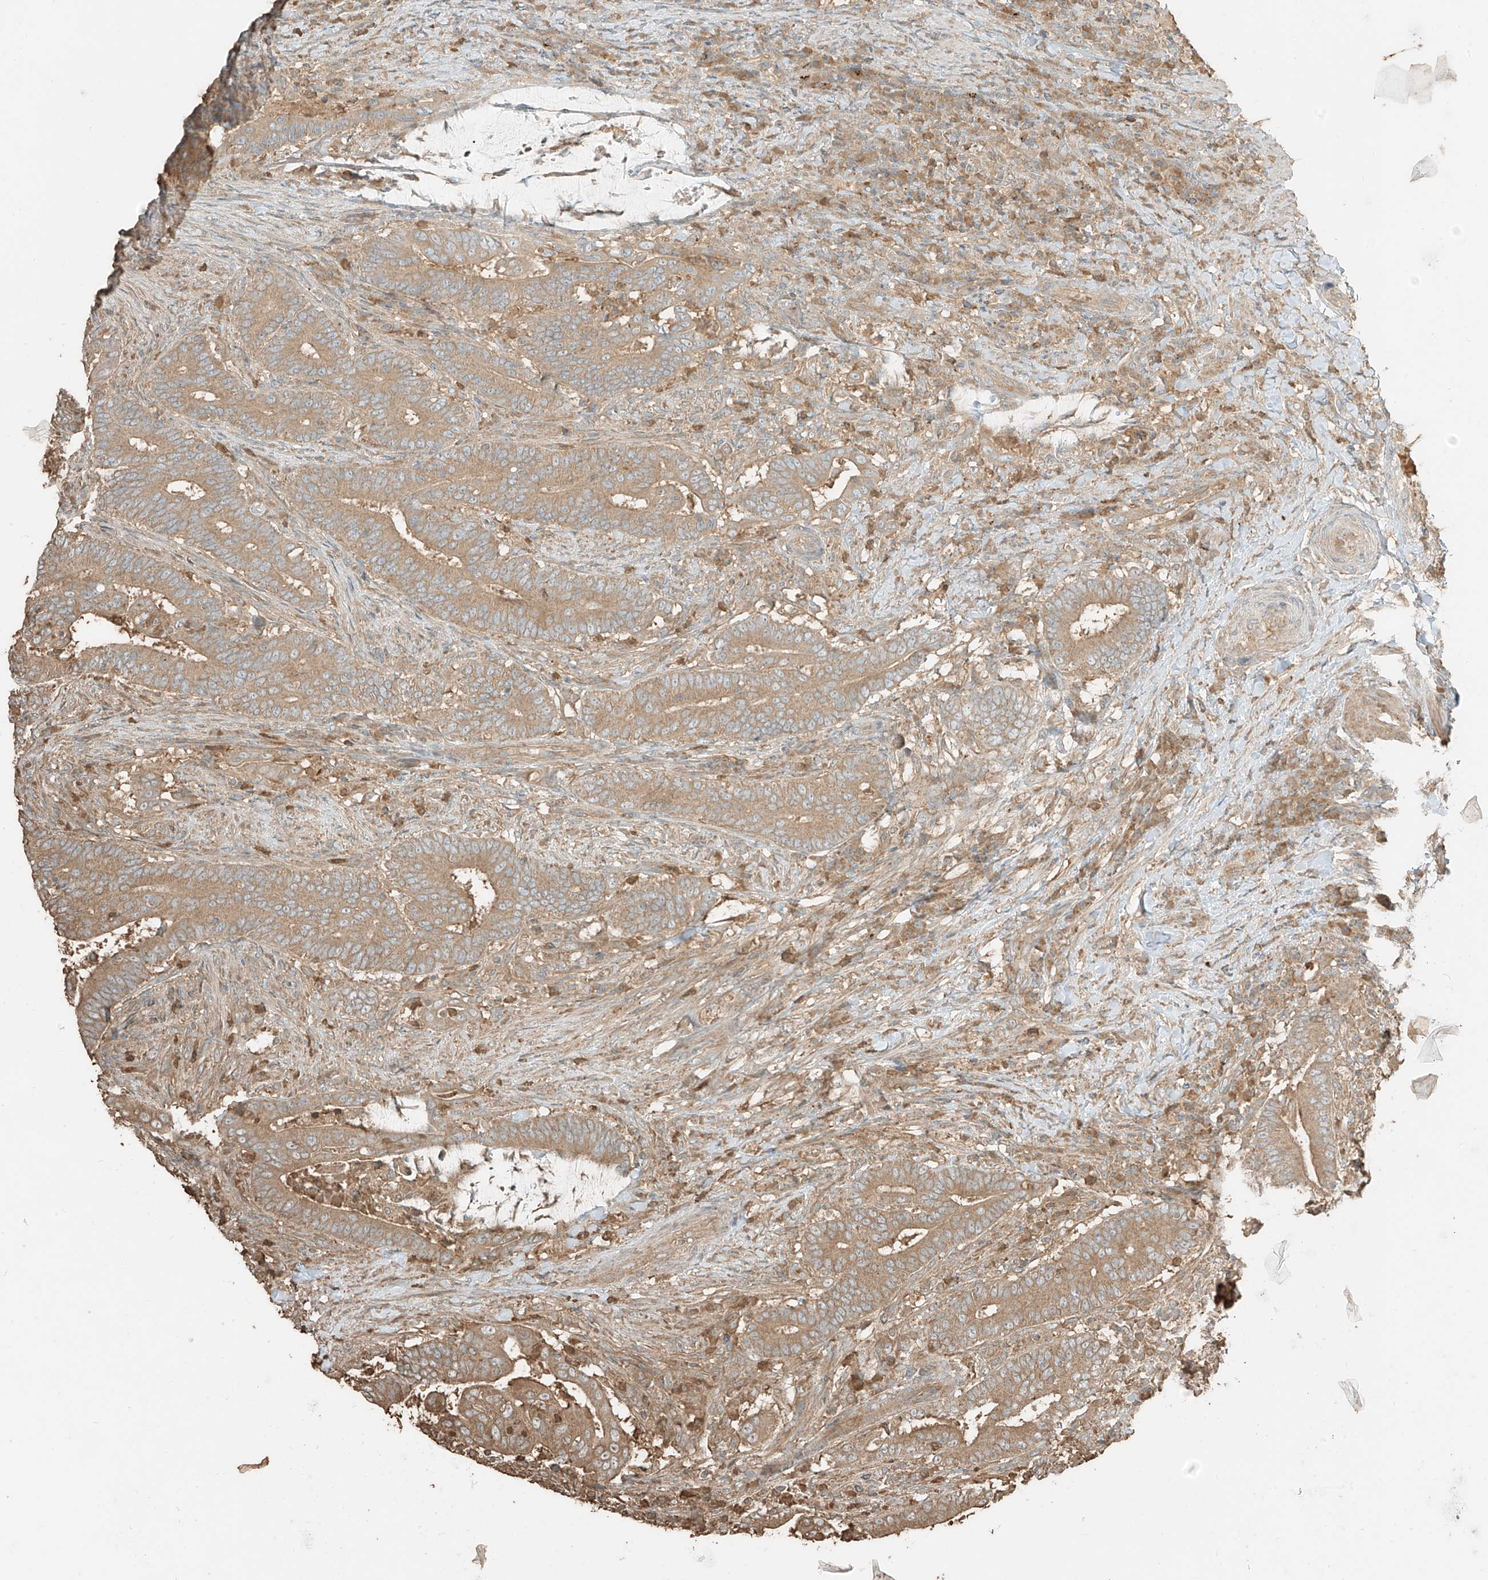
{"staining": {"intensity": "moderate", "quantity": ">75%", "location": "cytoplasmic/membranous"}, "tissue": "colorectal cancer", "cell_type": "Tumor cells", "image_type": "cancer", "snomed": [{"axis": "morphology", "description": "Adenocarcinoma, NOS"}, {"axis": "topography", "description": "Colon"}], "caption": "Immunohistochemical staining of human colorectal cancer (adenocarcinoma) reveals moderate cytoplasmic/membranous protein staining in about >75% of tumor cells. (DAB = brown stain, brightfield microscopy at high magnification).", "gene": "RFTN2", "patient": {"sex": "female", "age": 66}}